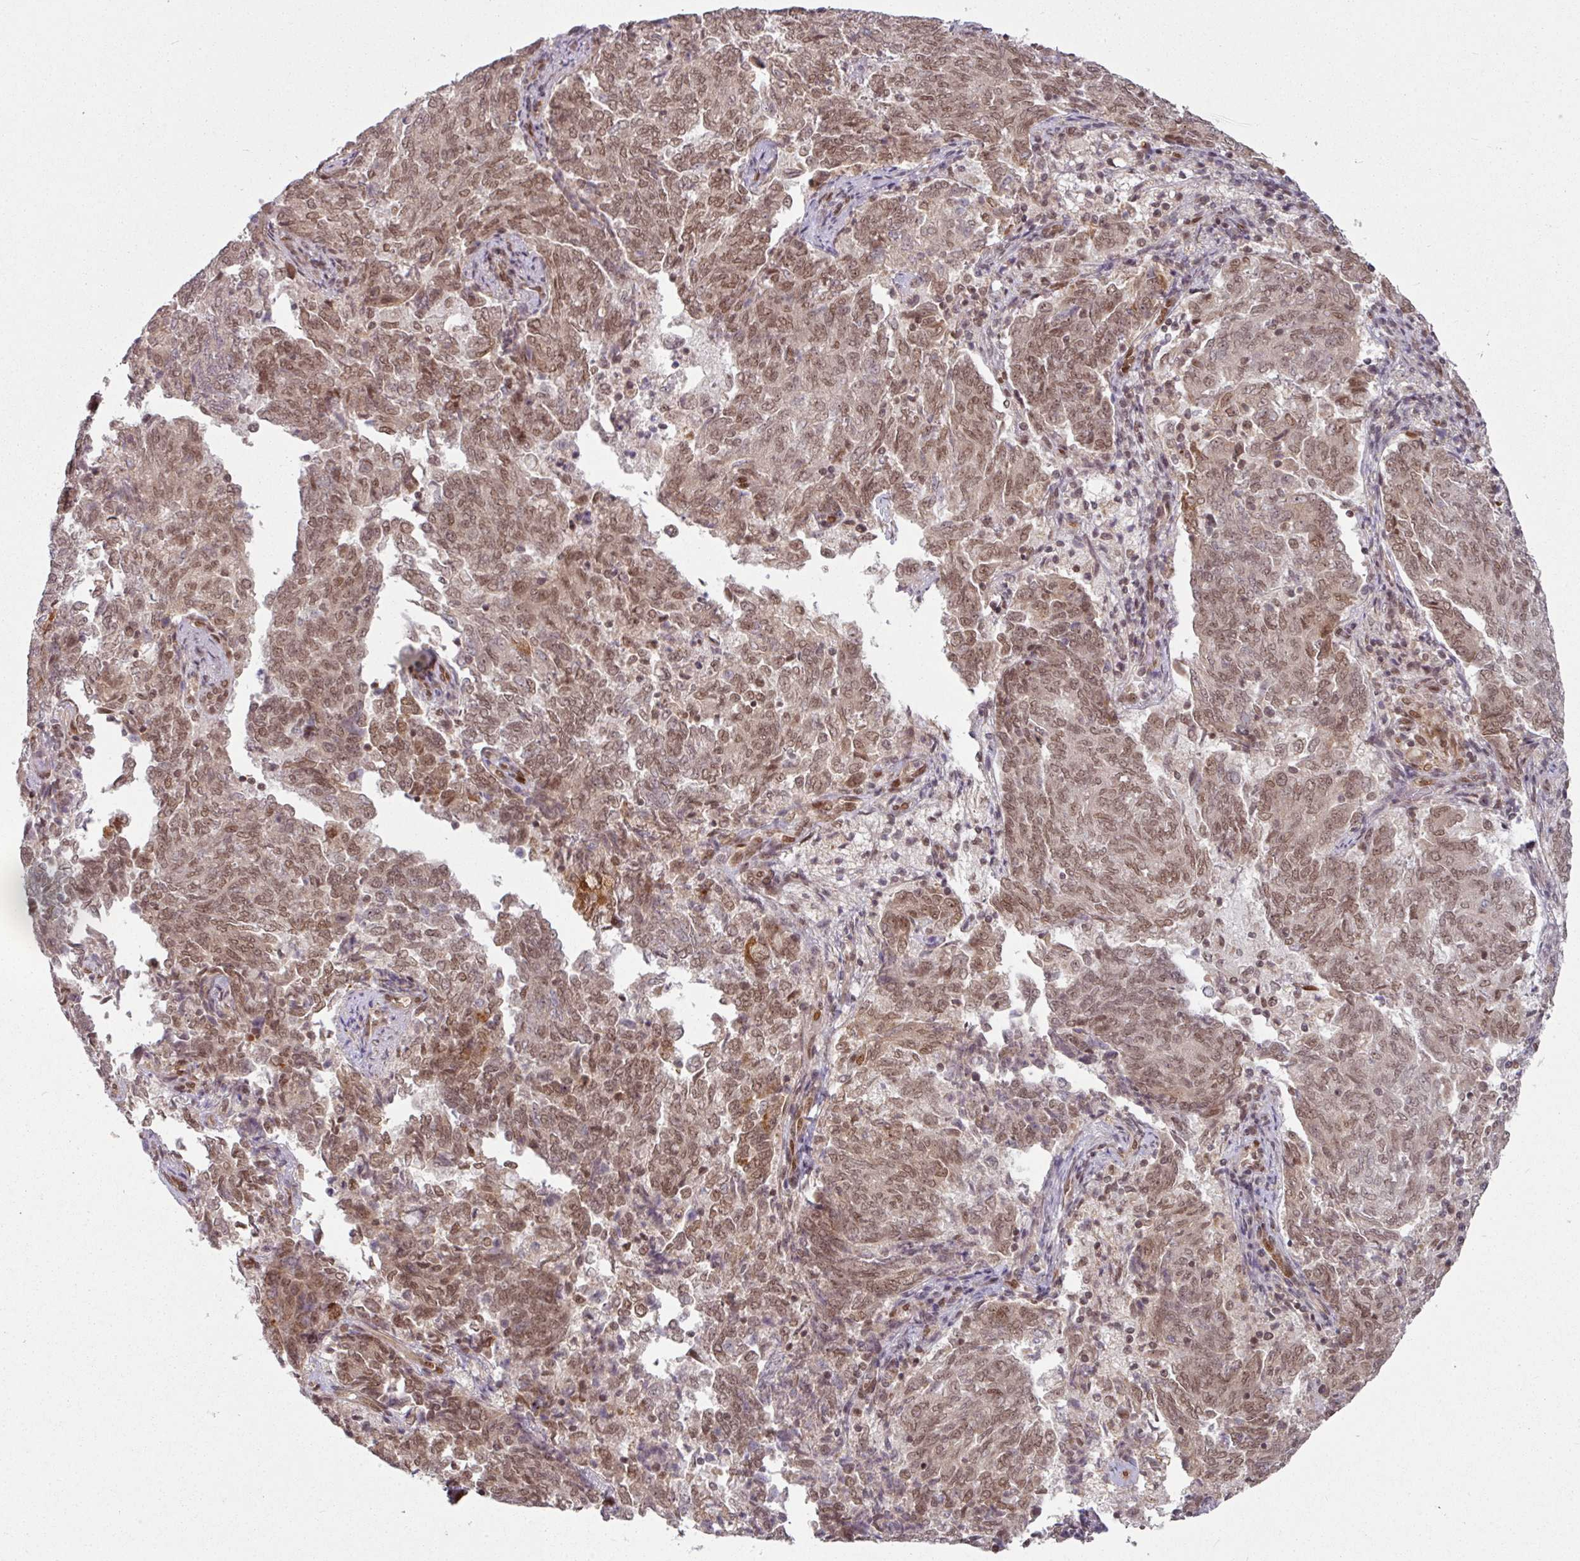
{"staining": {"intensity": "moderate", "quantity": ">75%", "location": "nuclear"}, "tissue": "endometrial cancer", "cell_type": "Tumor cells", "image_type": "cancer", "snomed": [{"axis": "morphology", "description": "Adenocarcinoma, NOS"}, {"axis": "topography", "description": "Endometrium"}], "caption": "Human endometrial cancer stained with a brown dye shows moderate nuclear positive staining in approximately >75% of tumor cells.", "gene": "SIK3", "patient": {"sex": "female", "age": 80}}